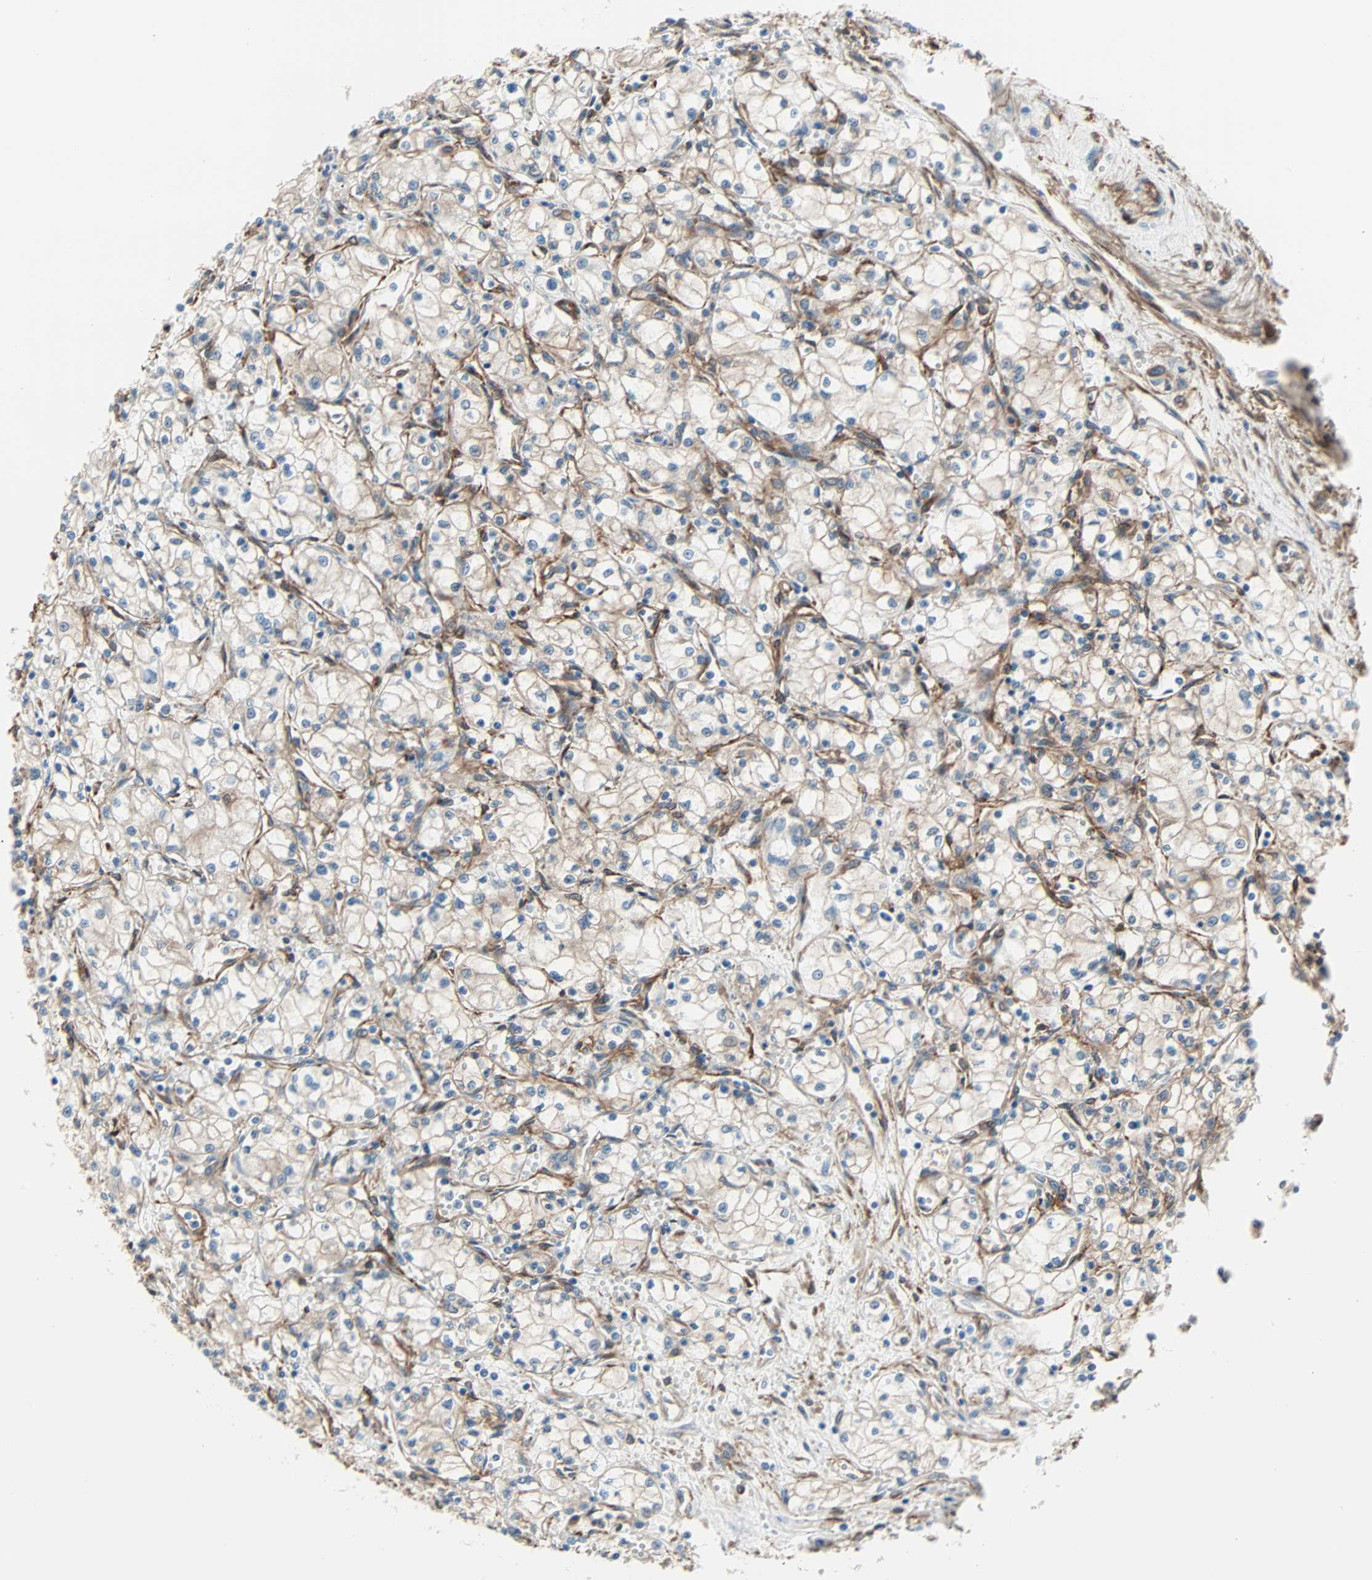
{"staining": {"intensity": "weak", "quantity": ">75%", "location": "cytoplasmic/membranous"}, "tissue": "renal cancer", "cell_type": "Tumor cells", "image_type": "cancer", "snomed": [{"axis": "morphology", "description": "Normal tissue, NOS"}, {"axis": "morphology", "description": "Adenocarcinoma, NOS"}, {"axis": "topography", "description": "Kidney"}], "caption": "Brown immunohistochemical staining in renal cancer (adenocarcinoma) shows weak cytoplasmic/membranous staining in about >75% of tumor cells.", "gene": "EPB41L2", "patient": {"sex": "male", "age": 59}}